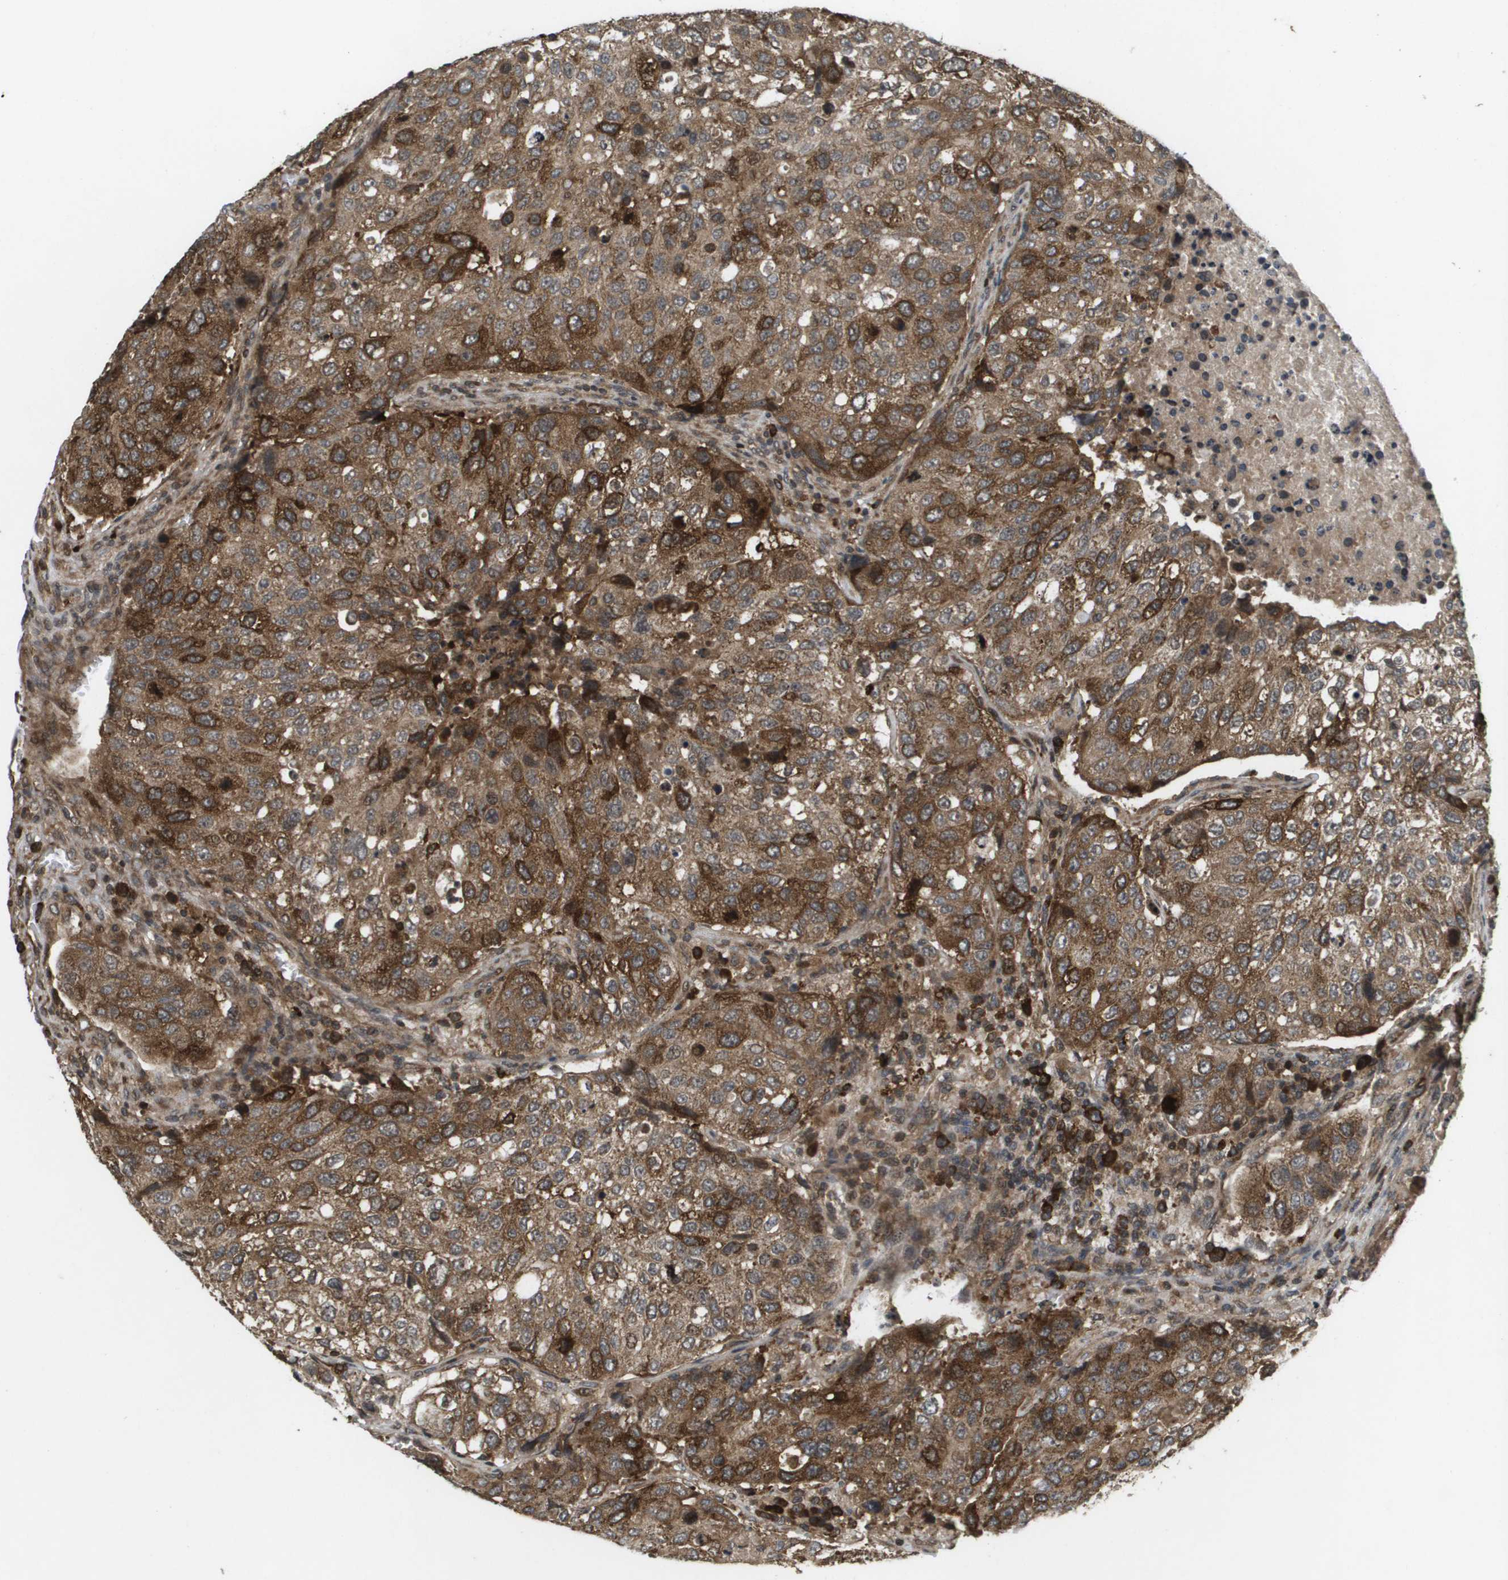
{"staining": {"intensity": "strong", "quantity": ">75%", "location": "cytoplasmic/membranous"}, "tissue": "urothelial cancer", "cell_type": "Tumor cells", "image_type": "cancer", "snomed": [{"axis": "morphology", "description": "Urothelial carcinoma, High grade"}, {"axis": "topography", "description": "Lymph node"}, {"axis": "topography", "description": "Urinary bladder"}], "caption": "This photomicrograph reveals high-grade urothelial carcinoma stained with immunohistochemistry (IHC) to label a protein in brown. The cytoplasmic/membranous of tumor cells show strong positivity for the protein. Nuclei are counter-stained blue.", "gene": "KIF11", "patient": {"sex": "male", "age": 51}}